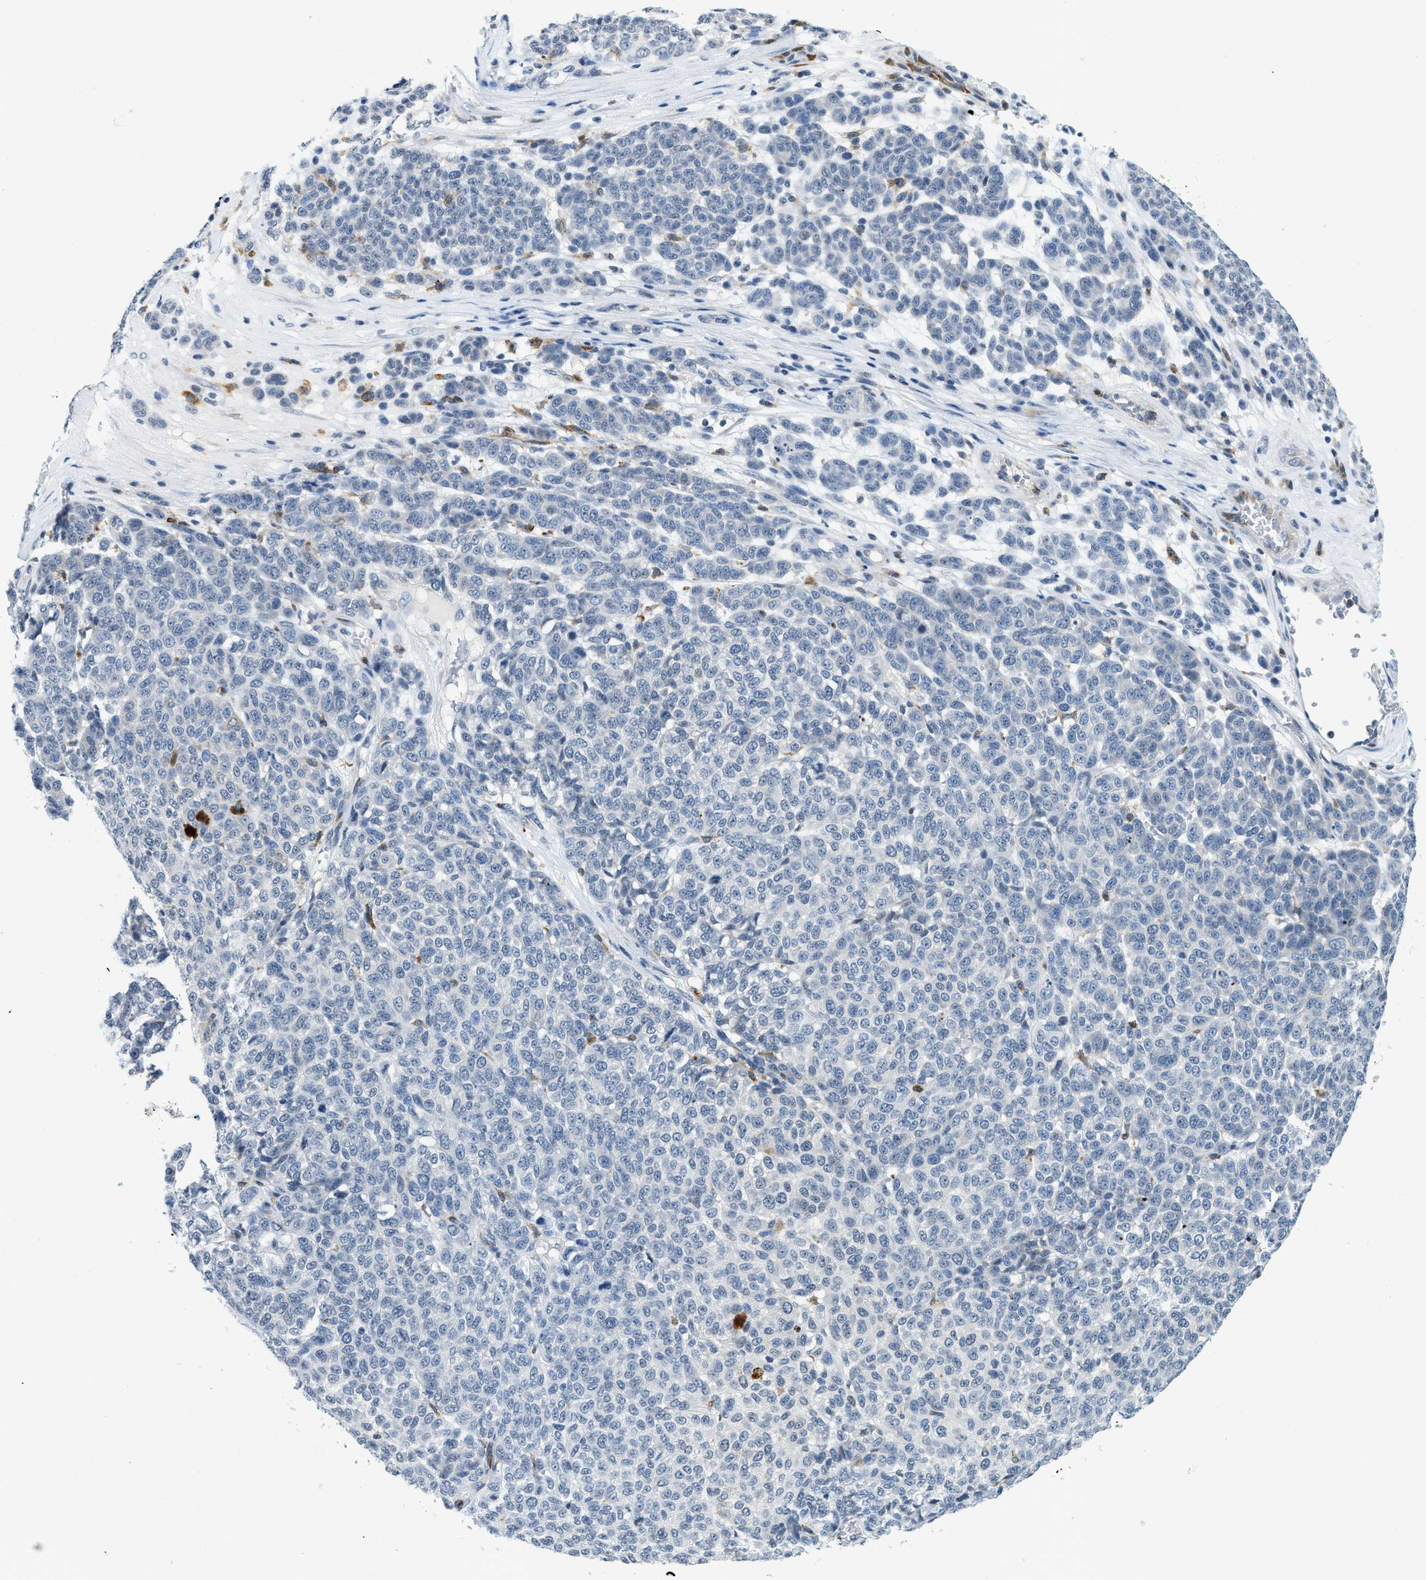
{"staining": {"intensity": "negative", "quantity": "none", "location": "none"}, "tissue": "melanoma", "cell_type": "Tumor cells", "image_type": "cancer", "snomed": [{"axis": "morphology", "description": "Malignant melanoma, NOS"}, {"axis": "topography", "description": "Skin"}], "caption": "Malignant melanoma stained for a protein using immunohistochemistry displays no expression tumor cells.", "gene": "UVRAG", "patient": {"sex": "male", "age": 59}}